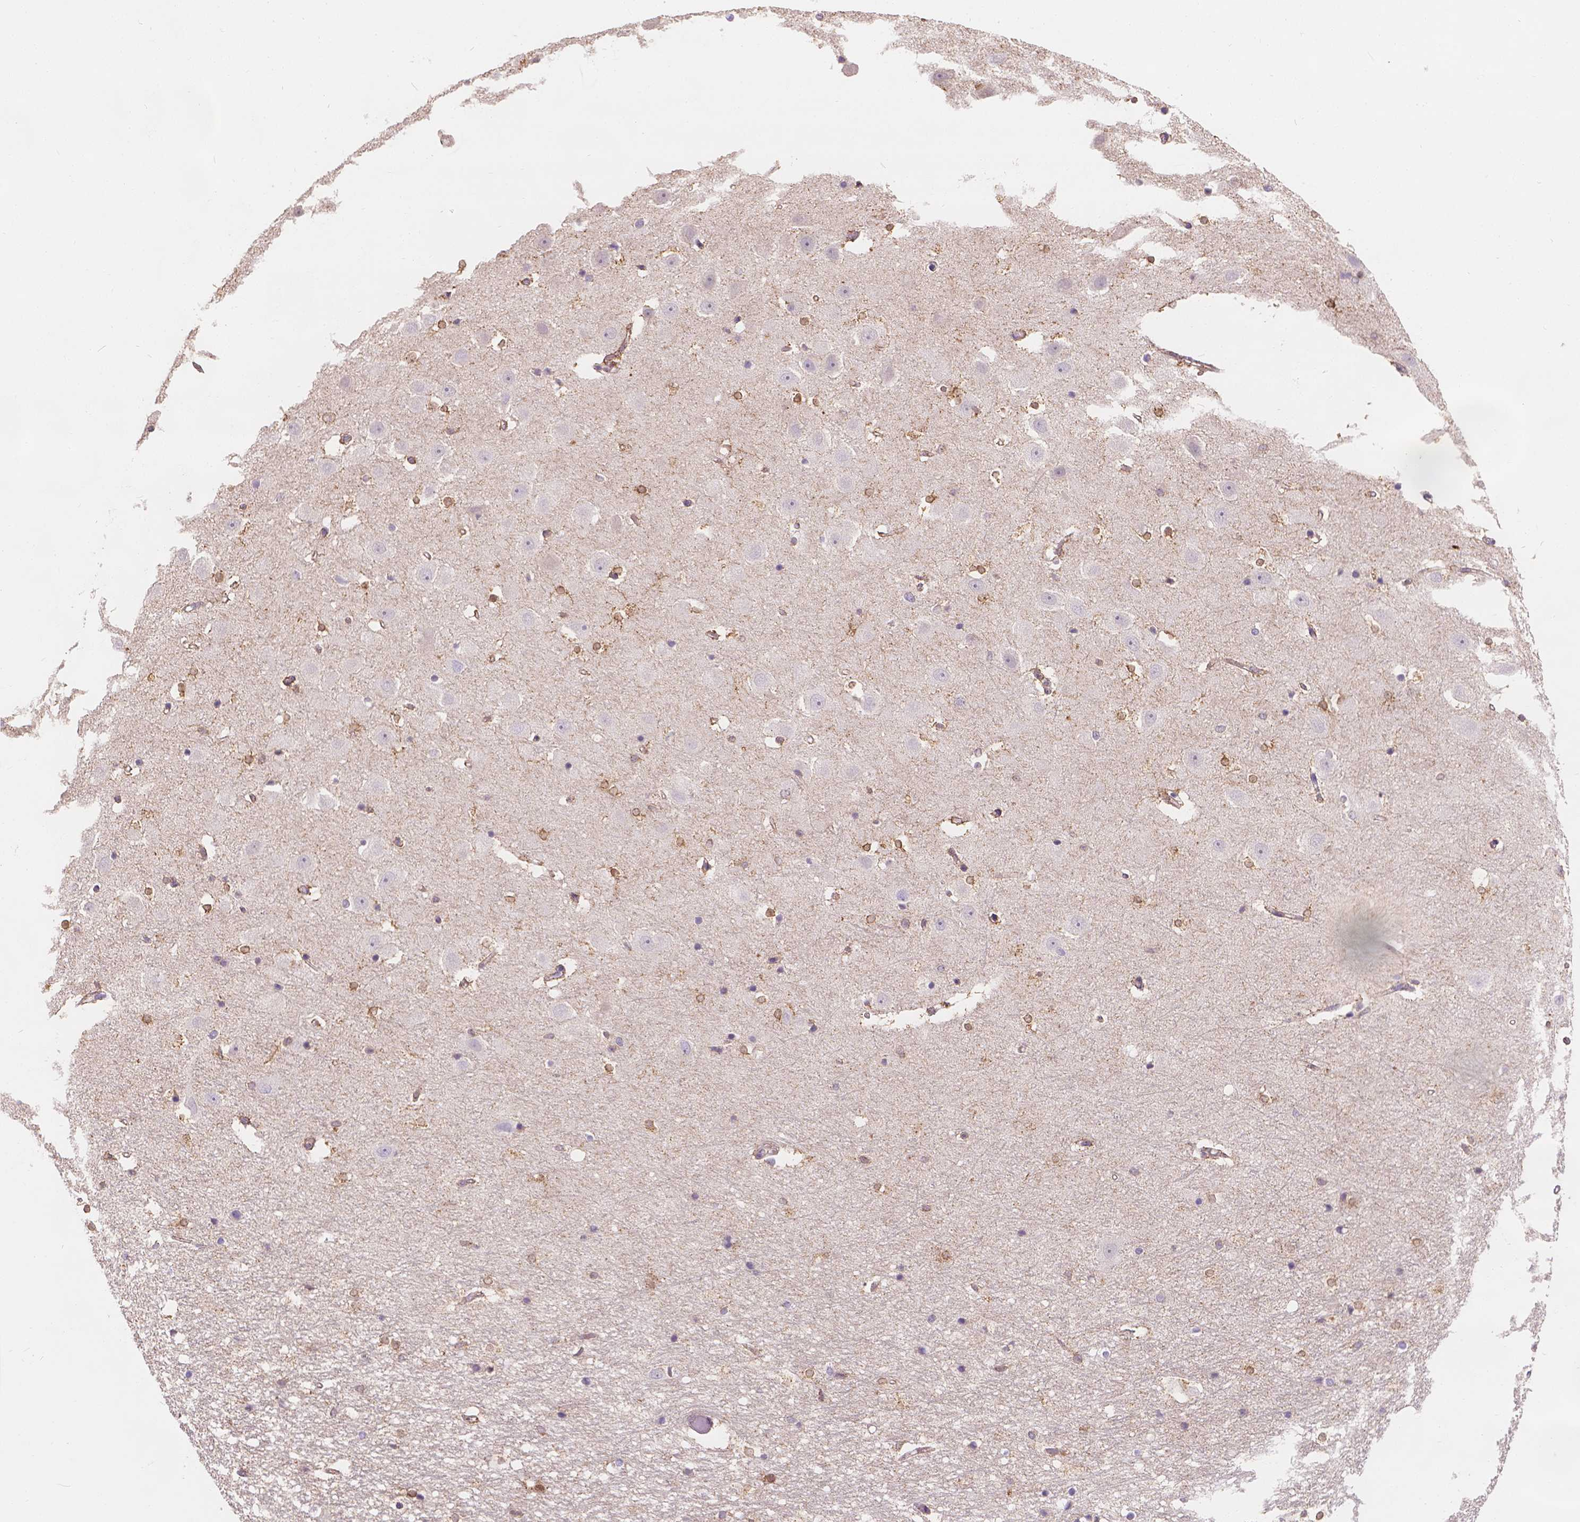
{"staining": {"intensity": "moderate", "quantity": "25%-75%", "location": "cytoplasmic/membranous"}, "tissue": "hippocampus", "cell_type": "Glial cells", "image_type": "normal", "snomed": [{"axis": "morphology", "description": "Normal tissue, NOS"}, {"axis": "topography", "description": "Hippocampus"}], "caption": "Protein staining by IHC shows moderate cytoplasmic/membranous positivity in about 25%-75% of glial cells in unremarkable hippocampus. Nuclei are stained in blue.", "gene": "CDK10", "patient": {"sex": "male", "age": 44}}